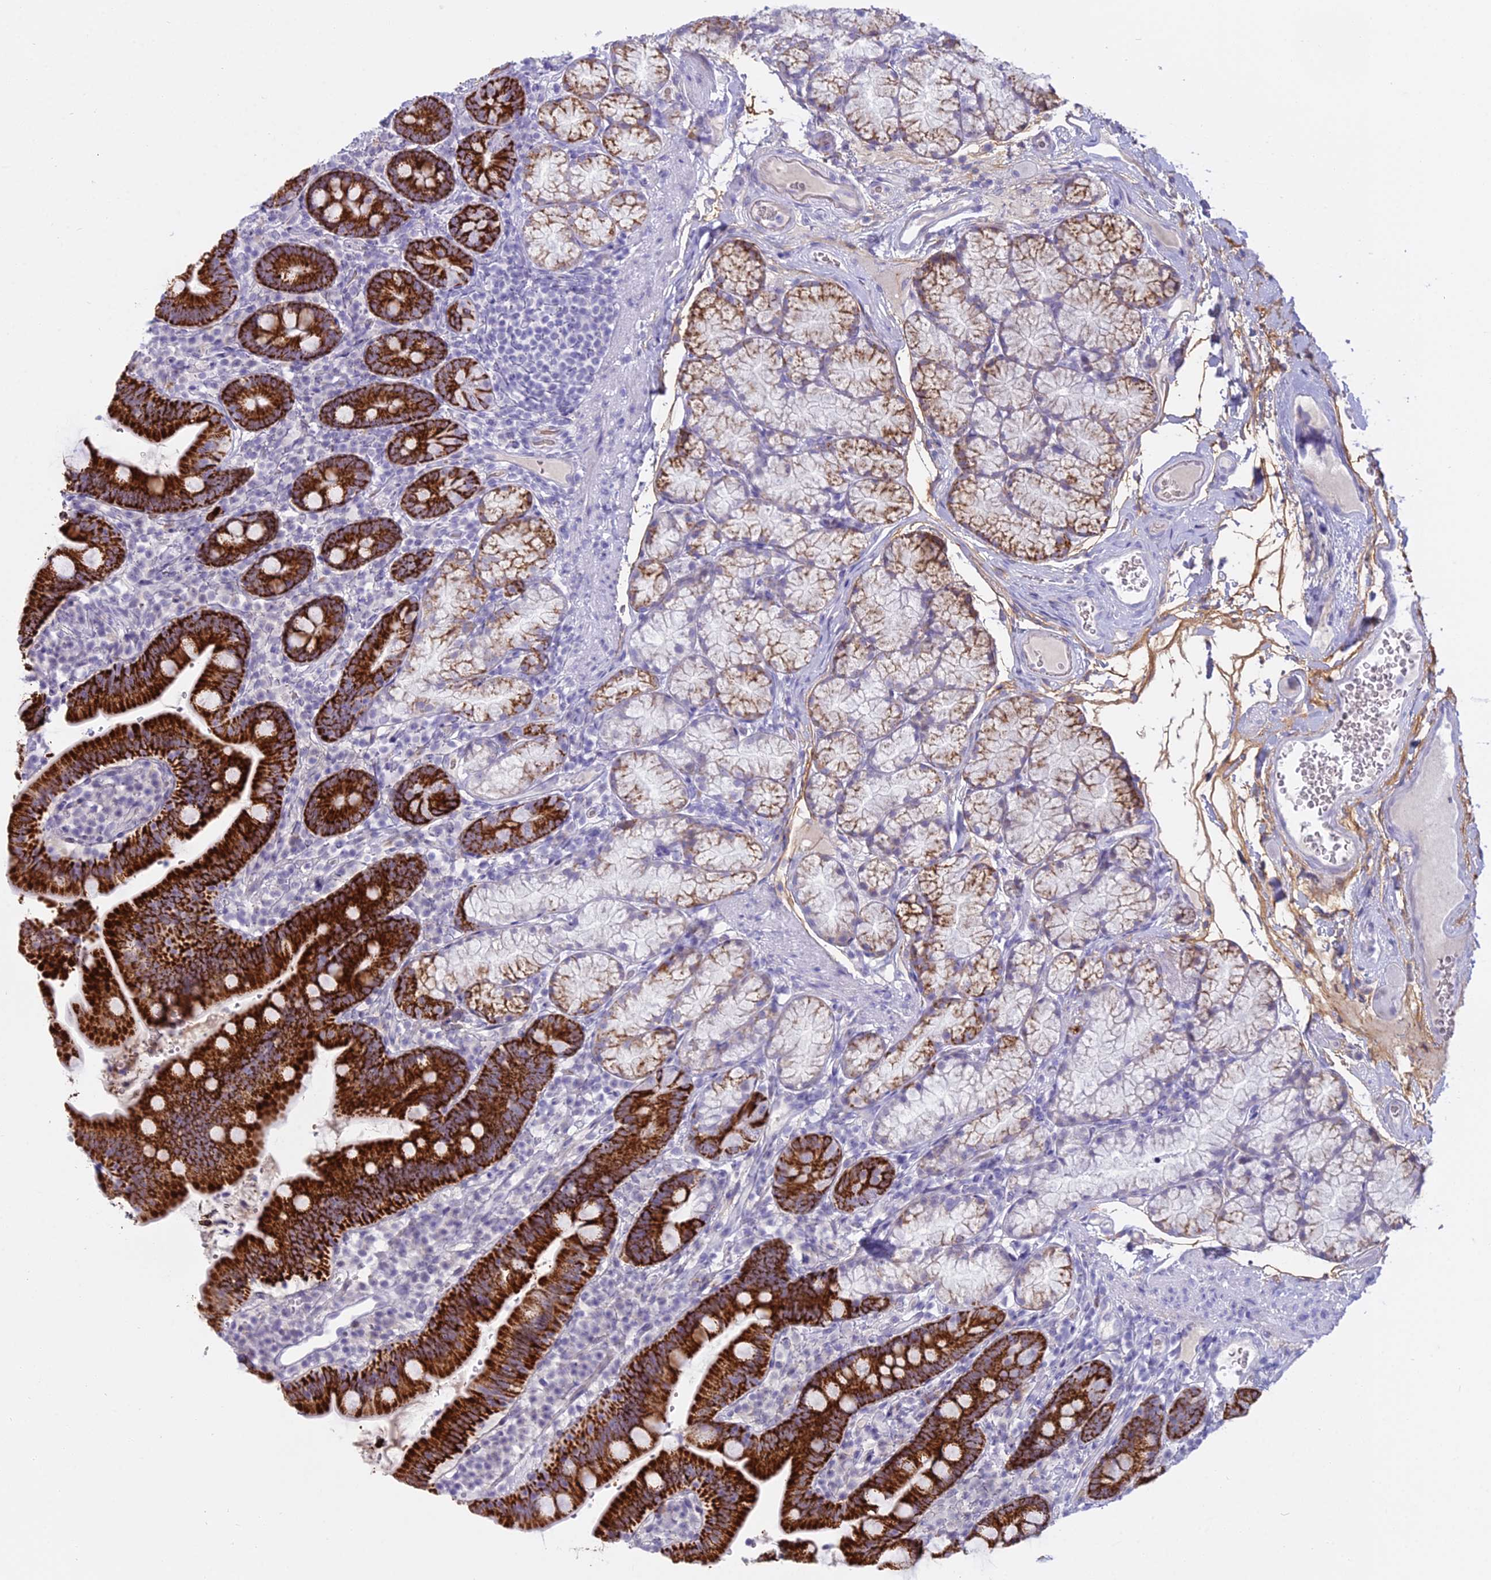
{"staining": {"intensity": "strong", "quantity": ">75%", "location": "cytoplasmic/membranous"}, "tissue": "duodenum", "cell_type": "Glandular cells", "image_type": "normal", "snomed": [{"axis": "morphology", "description": "Normal tissue, NOS"}, {"axis": "topography", "description": "Duodenum"}], "caption": "Protein expression analysis of unremarkable human duodenum reveals strong cytoplasmic/membranous positivity in approximately >75% of glandular cells. (DAB = brown stain, brightfield microscopy at high magnification).", "gene": "OSTN", "patient": {"sex": "female", "age": 67}}